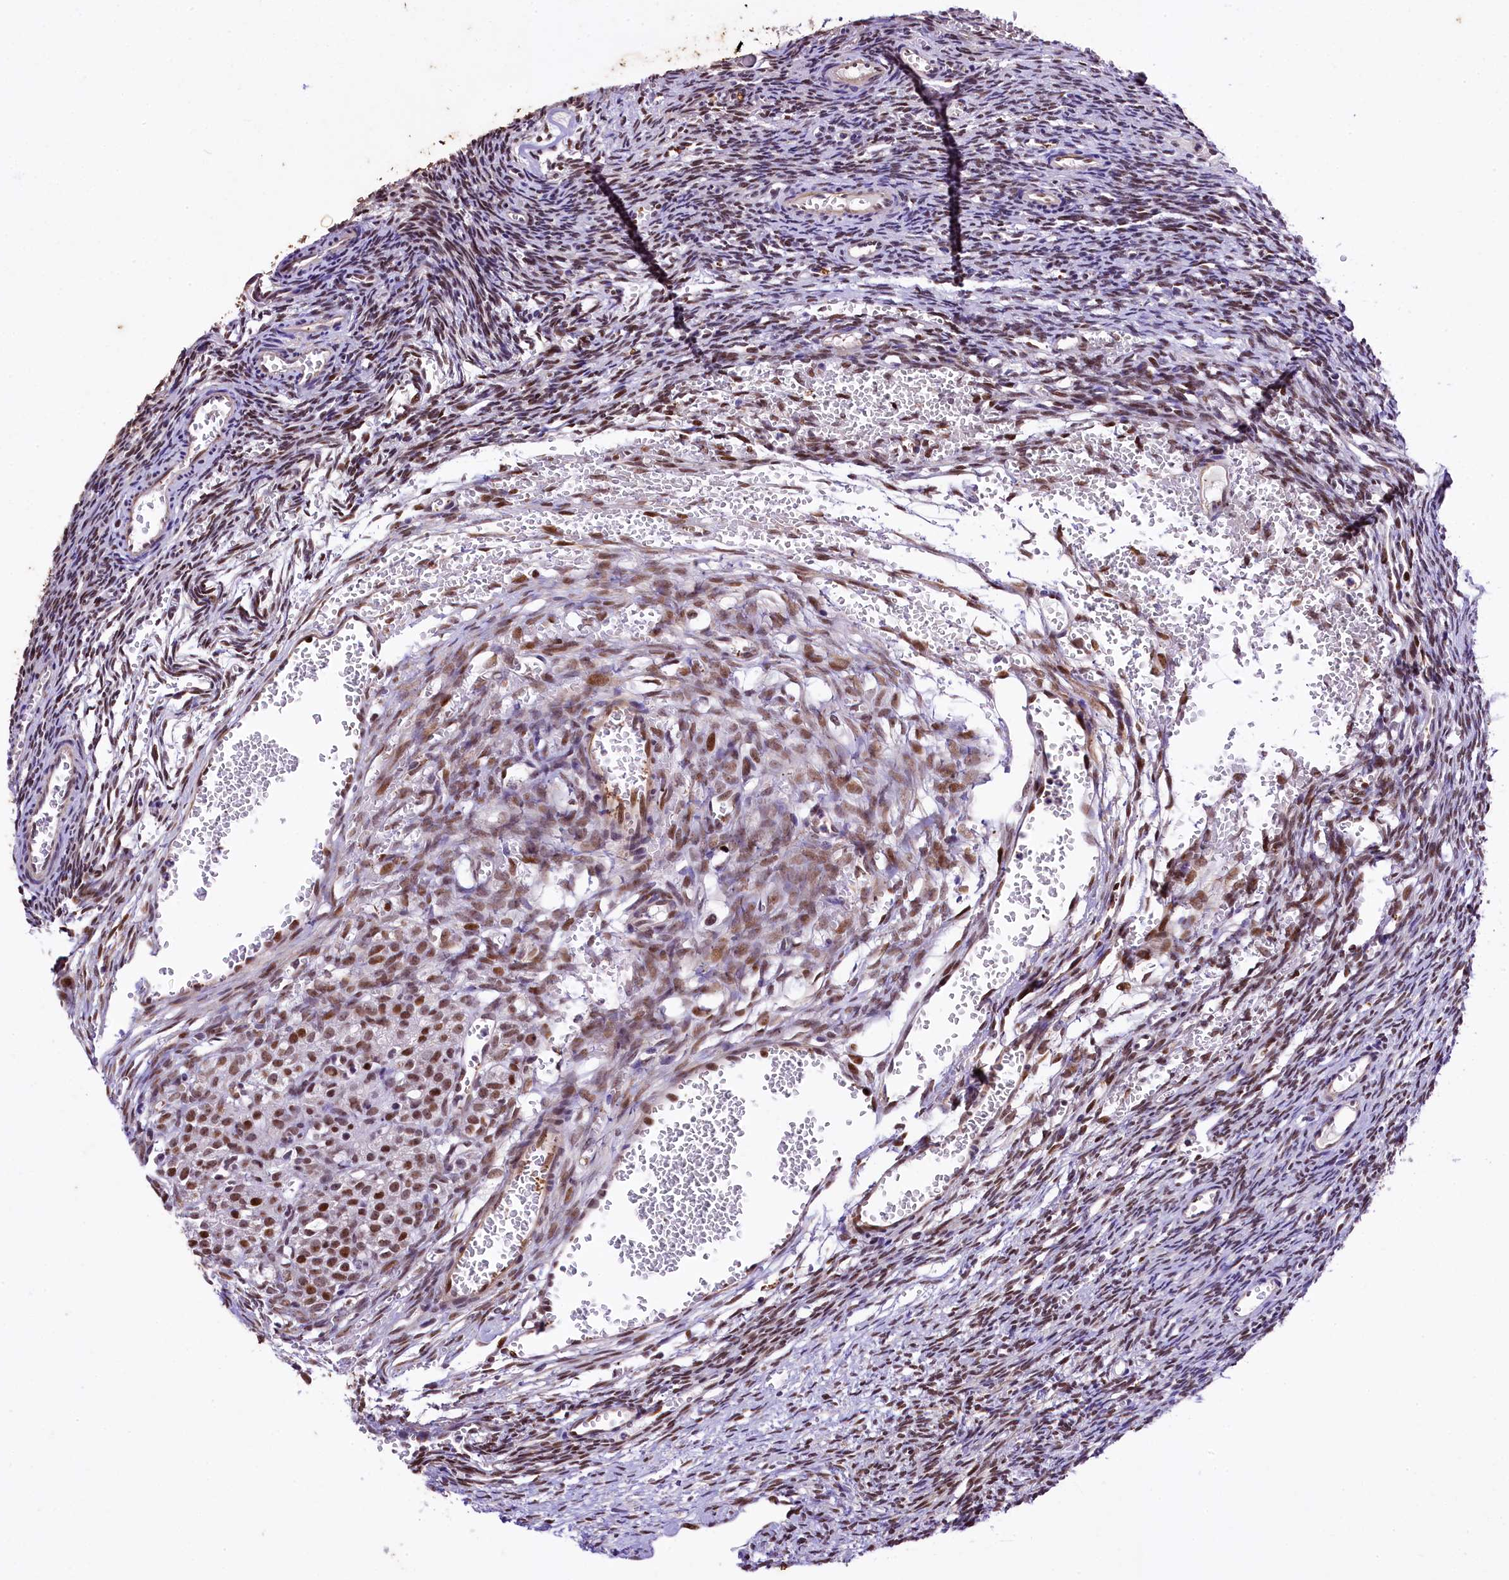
{"staining": {"intensity": "moderate", "quantity": ">75%", "location": "nuclear"}, "tissue": "ovary", "cell_type": "Ovarian stroma cells", "image_type": "normal", "snomed": [{"axis": "morphology", "description": "Normal tissue, NOS"}, {"axis": "topography", "description": "Ovary"}], "caption": "Protein staining reveals moderate nuclear staining in about >75% of ovarian stroma cells in unremarkable ovary.", "gene": "SAMD10", "patient": {"sex": "female", "age": 39}}